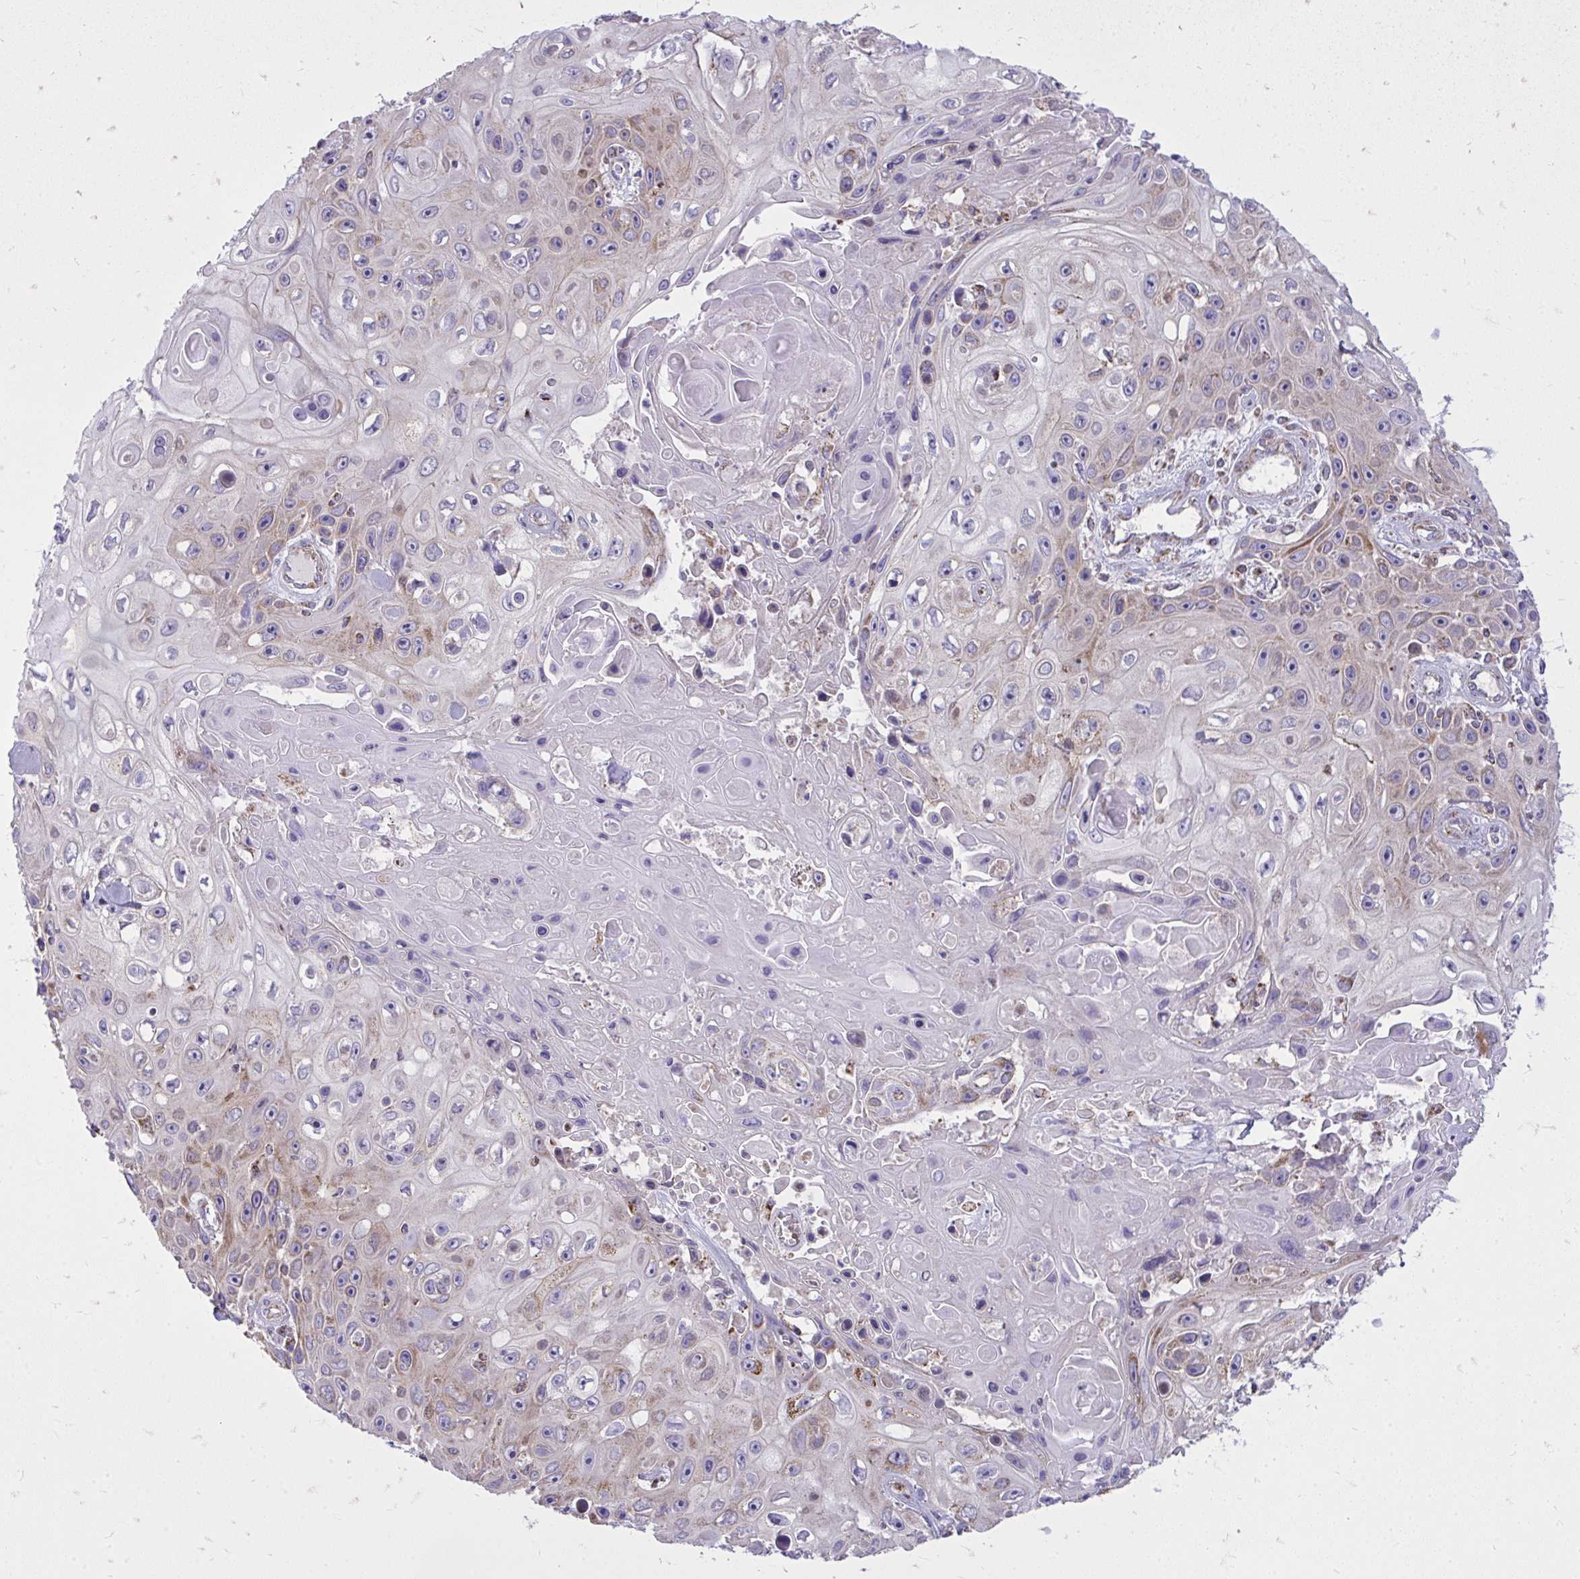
{"staining": {"intensity": "weak", "quantity": "<25%", "location": "cytoplasmic/membranous"}, "tissue": "skin cancer", "cell_type": "Tumor cells", "image_type": "cancer", "snomed": [{"axis": "morphology", "description": "Squamous cell carcinoma, NOS"}, {"axis": "topography", "description": "Skin"}], "caption": "The immunohistochemistry histopathology image has no significant positivity in tumor cells of skin squamous cell carcinoma tissue.", "gene": "SPTBN2", "patient": {"sex": "male", "age": 82}}